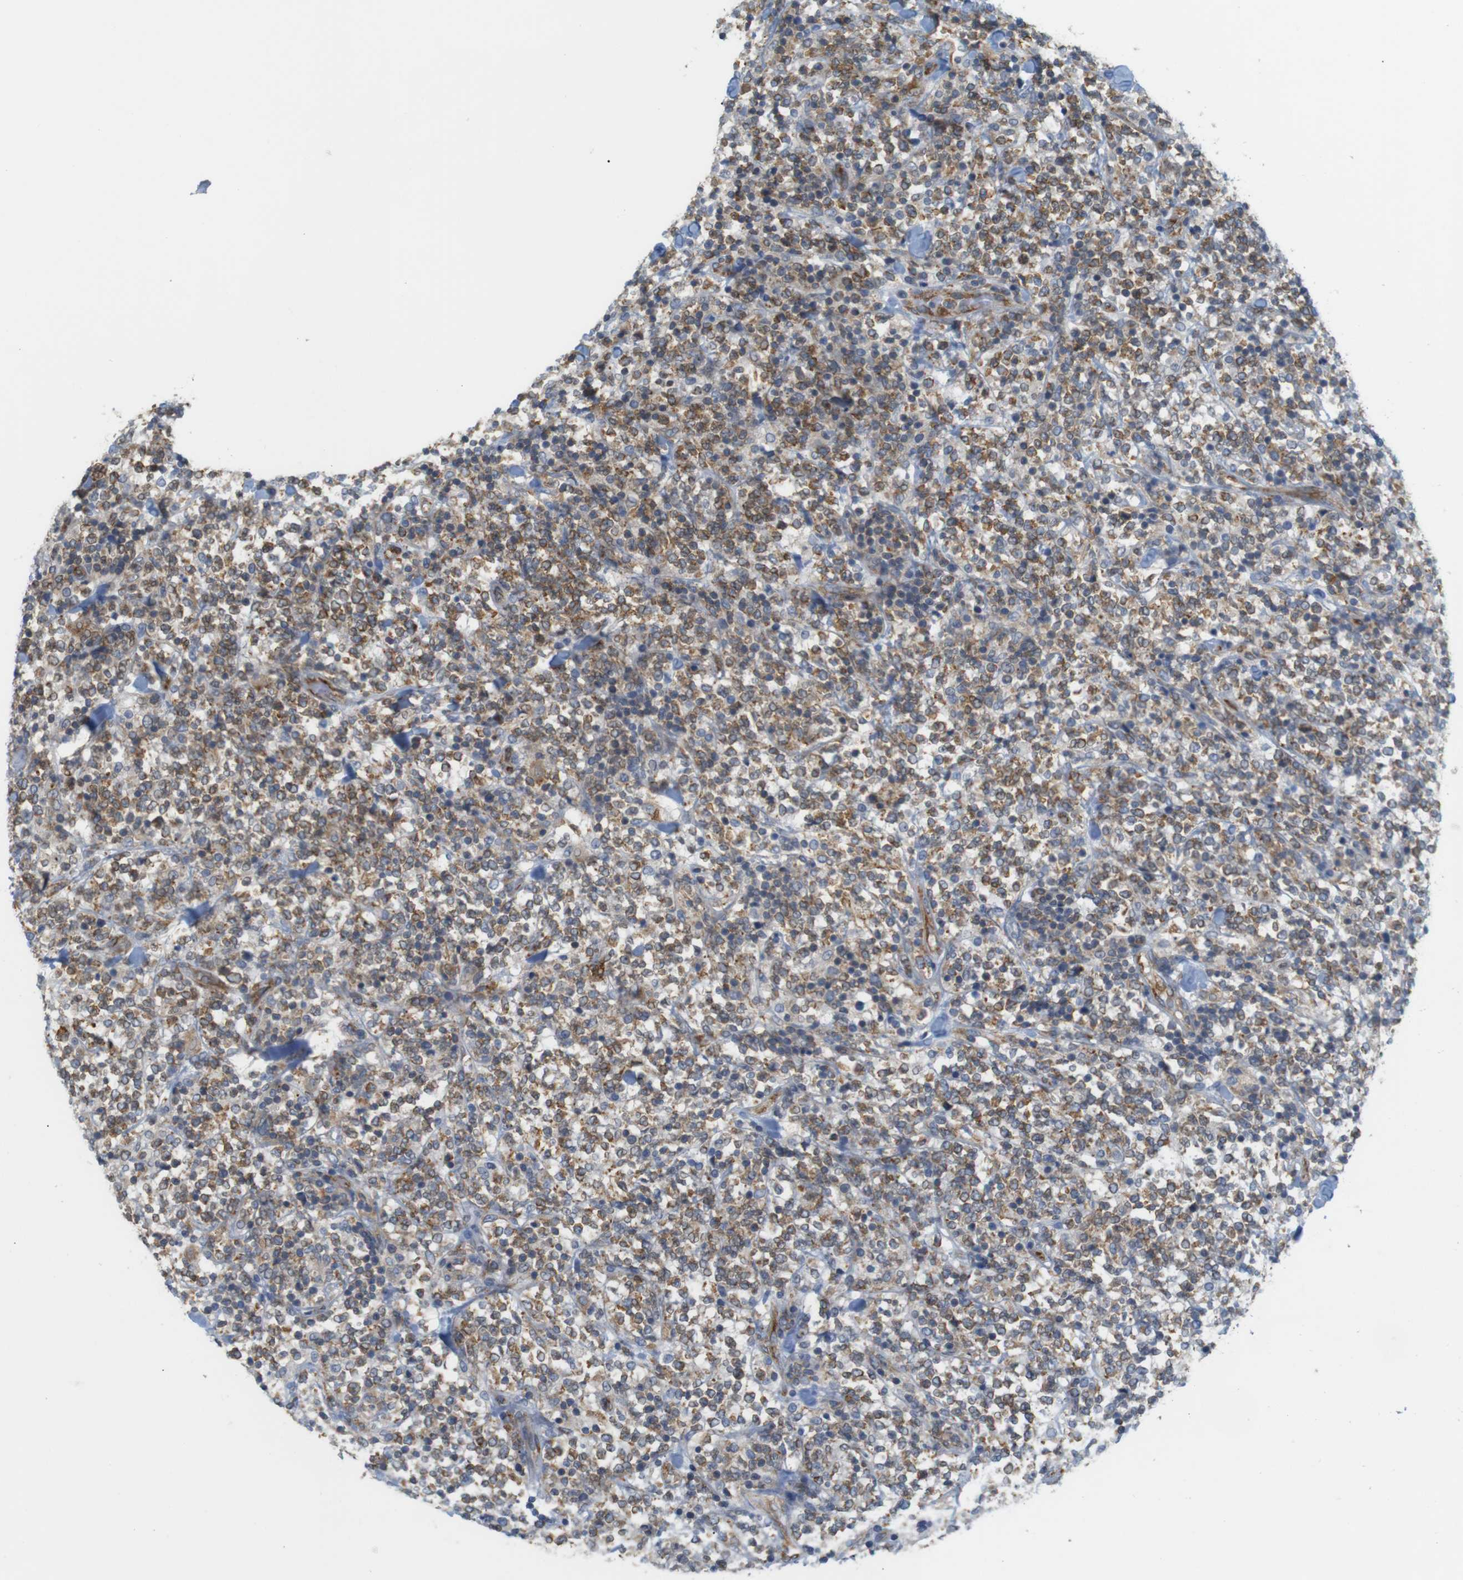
{"staining": {"intensity": "weak", "quantity": "25%-75%", "location": "cytoplasmic/membranous"}, "tissue": "lymphoma", "cell_type": "Tumor cells", "image_type": "cancer", "snomed": [{"axis": "morphology", "description": "Malignant lymphoma, non-Hodgkin's type, High grade"}, {"axis": "topography", "description": "Soft tissue"}], "caption": "The photomicrograph reveals staining of lymphoma, revealing weak cytoplasmic/membranous protein positivity (brown color) within tumor cells.", "gene": "PCNX2", "patient": {"sex": "male", "age": 18}}